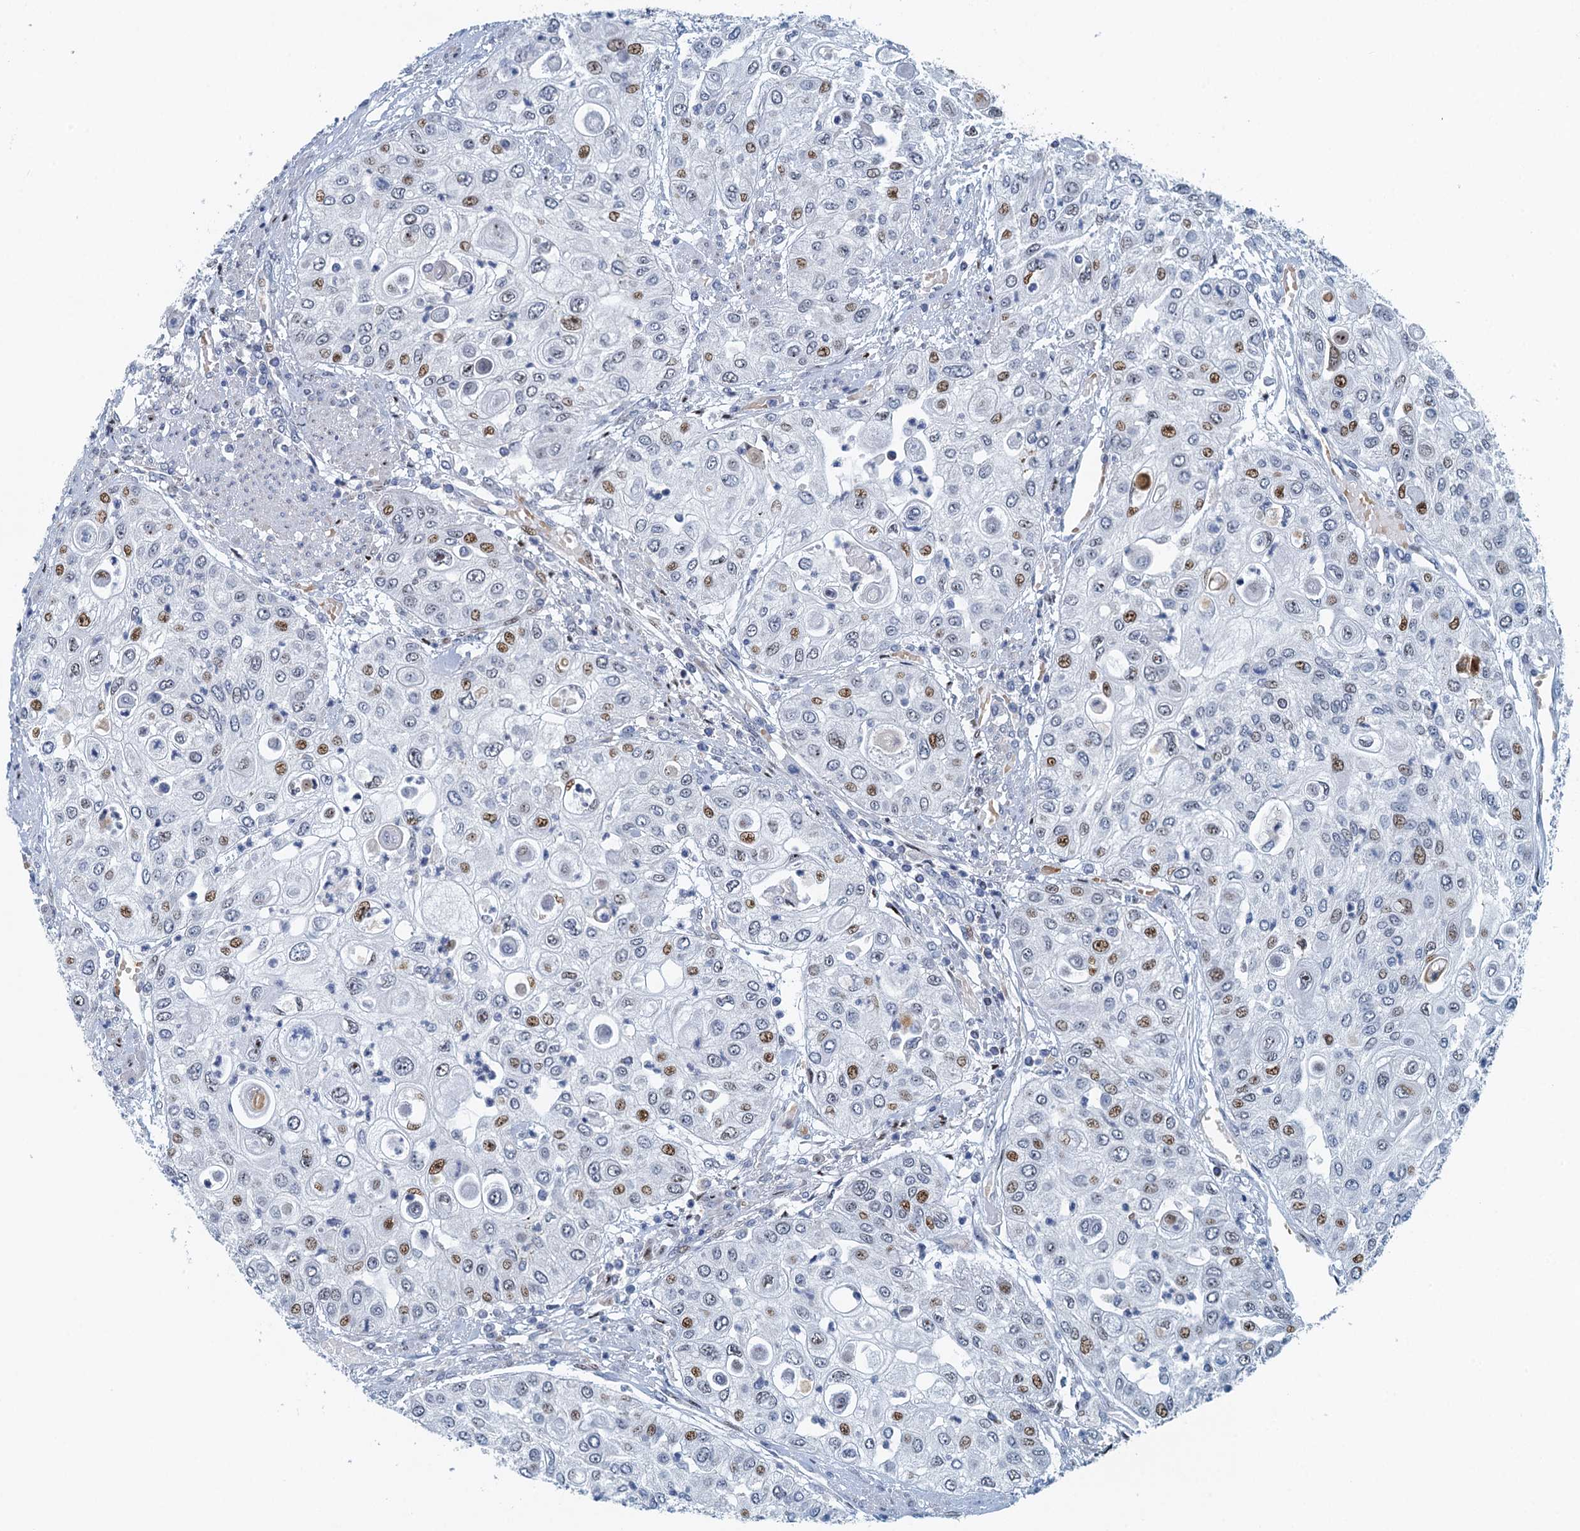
{"staining": {"intensity": "moderate", "quantity": "<25%", "location": "nuclear"}, "tissue": "urothelial cancer", "cell_type": "Tumor cells", "image_type": "cancer", "snomed": [{"axis": "morphology", "description": "Urothelial carcinoma, High grade"}, {"axis": "topography", "description": "Urinary bladder"}], "caption": "Moderate nuclear expression is appreciated in approximately <25% of tumor cells in urothelial cancer.", "gene": "ANKRD13D", "patient": {"sex": "female", "age": 79}}